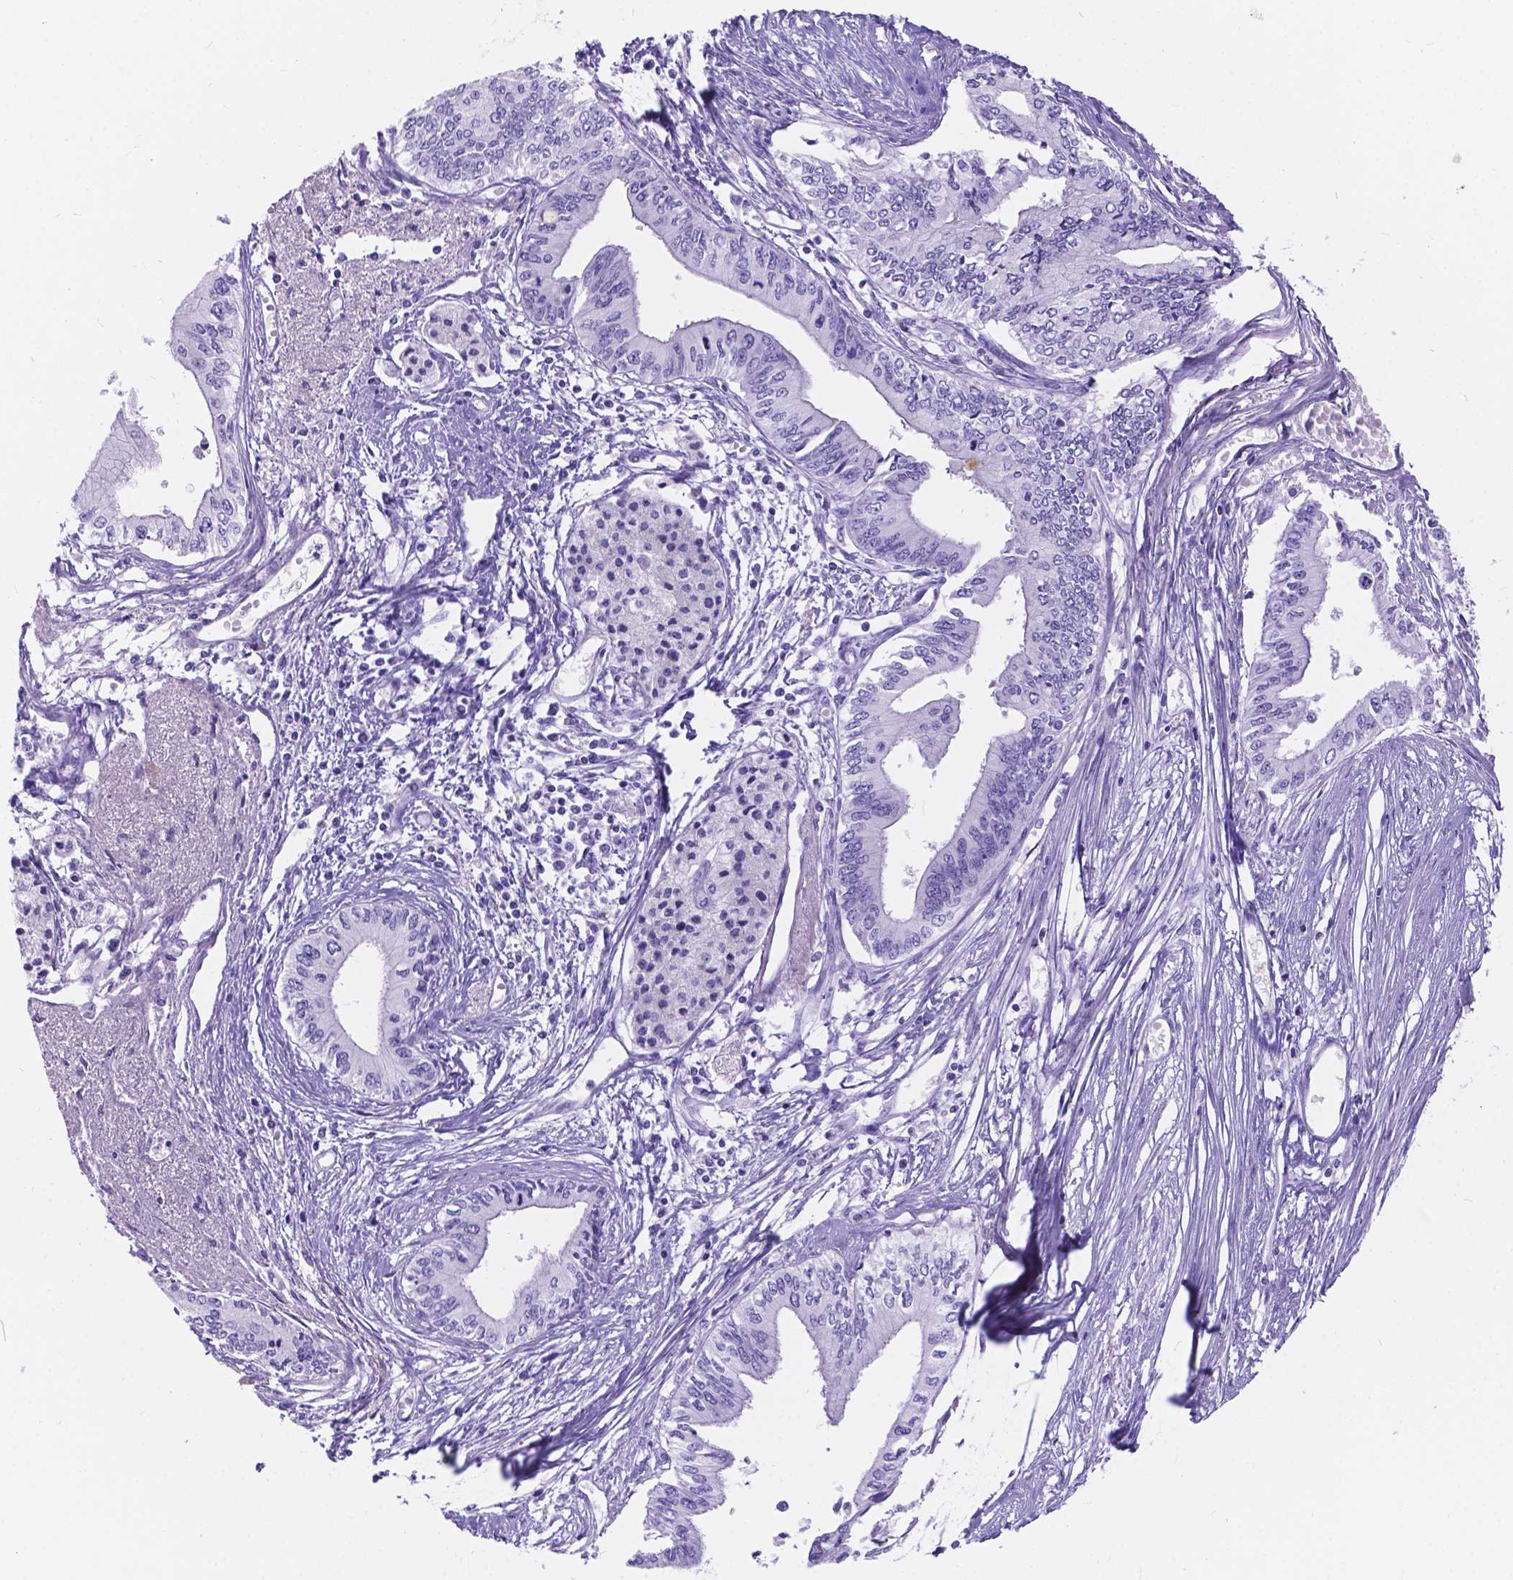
{"staining": {"intensity": "negative", "quantity": "none", "location": "none"}, "tissue": "pancreatic cancer", "cell_type": "Tumor cells", "image_type": "cancer", "snomed": [{"axis": "morphology", "description": "Adenocarcinoma, NOS"}, {"axis": "topography", "description": "Pancreas"}], "caption": "High magnification brightfield microscopy of pancreatic cancer (adenocarcinoma) stained with DAB (3,3'-diaminobenzidine) (brown) and counterstained with hematoxylin (blue): tumor cells show no significant expression.", "gene": "KLHL10", "patient": {"sex": "female", "age": 61}}